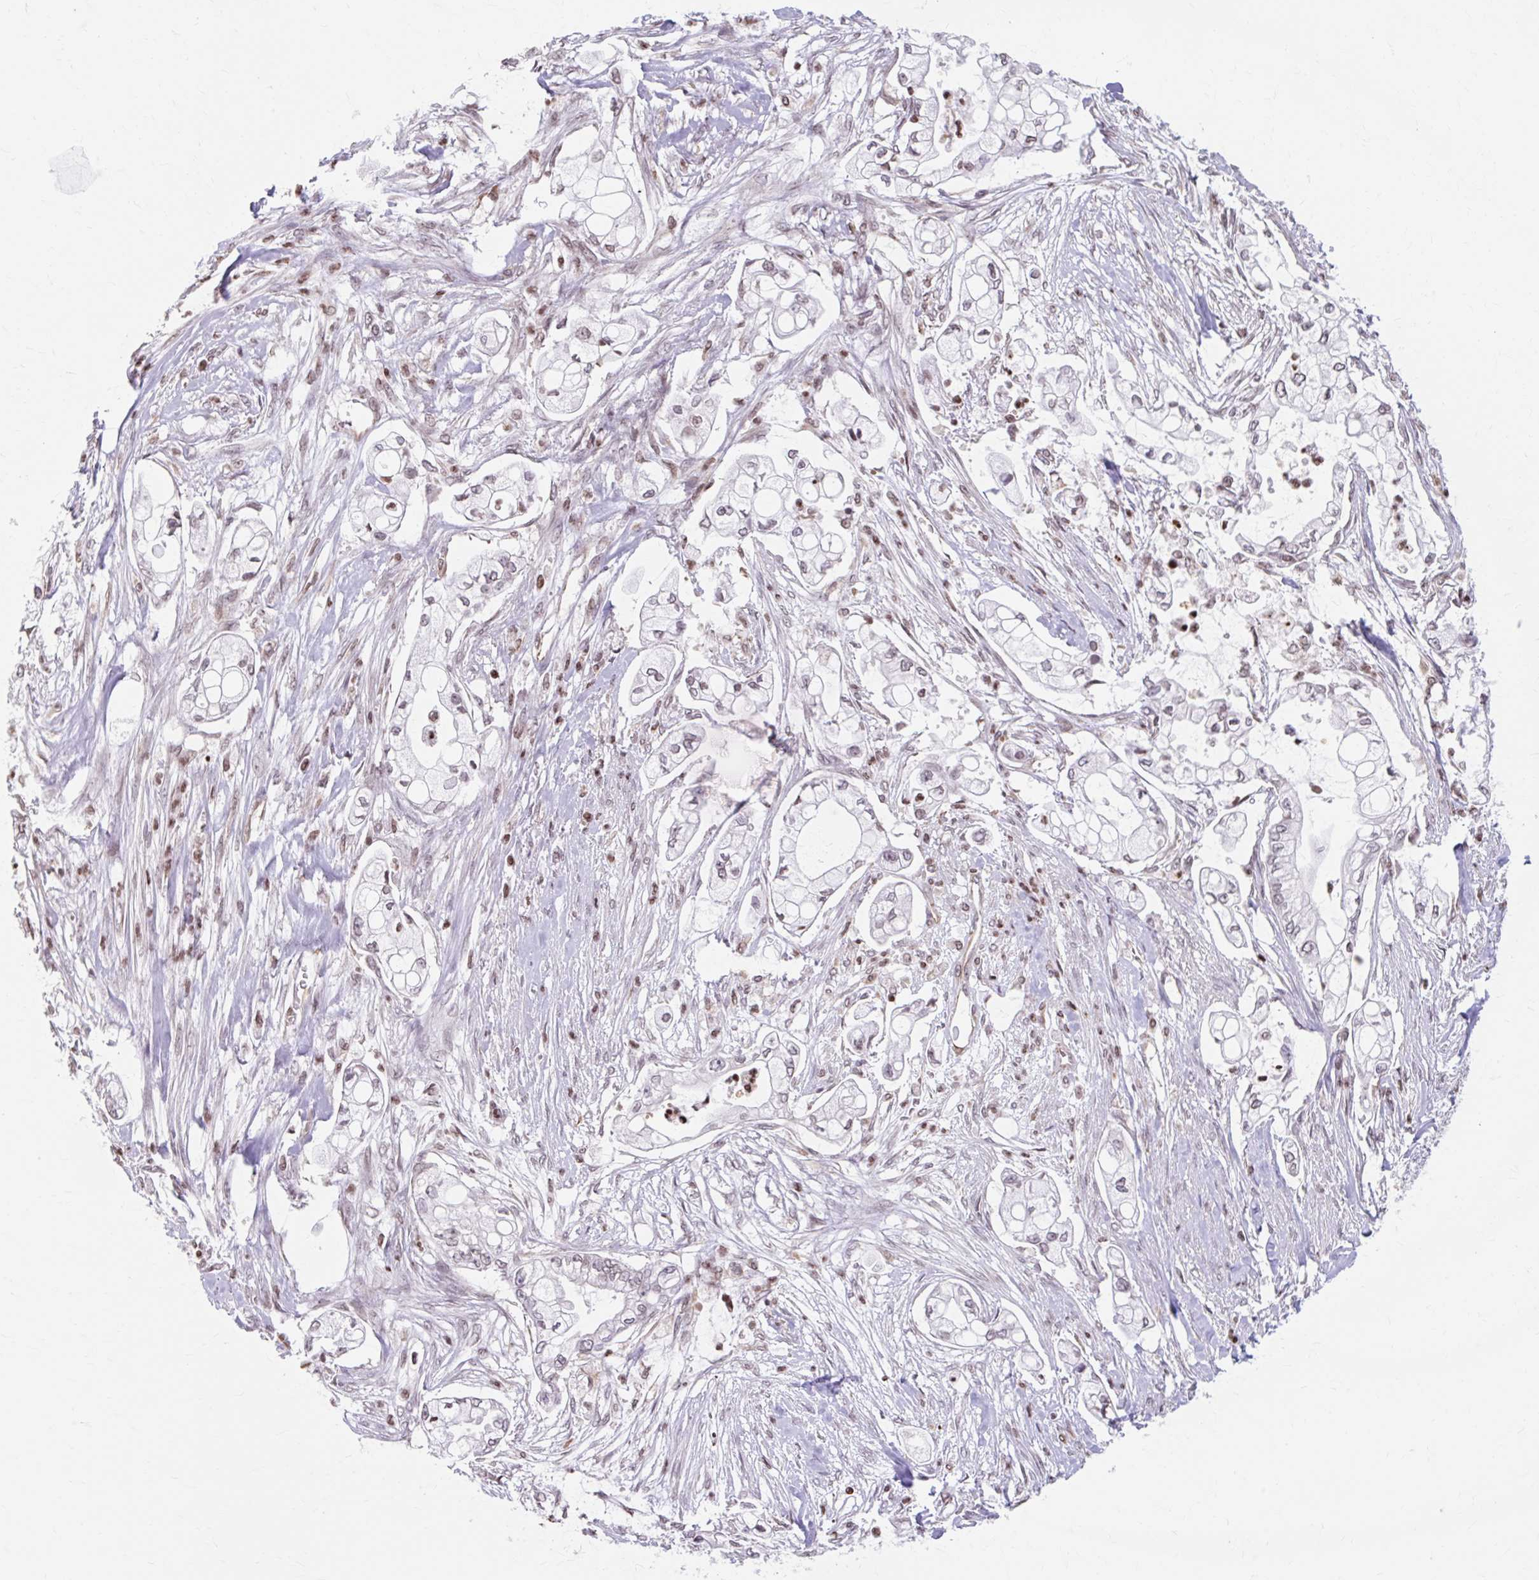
{"staining": {"intensity": "moderate", "quantity": "25%-75%", "location": "nuclear"}, "tissue": "pancreatic cancer", "cell_type": "Tumor cells", "image_type": "cancer", "snomed": [{"axis": "morphology", "description": "Adenocarcinoma, NOS"}, {"axis": "topography", "description": "Pancreas"}], "caption": "A micrograph showing moderate nuclear staining in approximately 25%-75% of tumor cells in adenocarcinoma (pancreatic), as visualized by brown immunohistochemical staining.", "gene": "ORC3", "patient": {"sex": "female", "age": 69}}